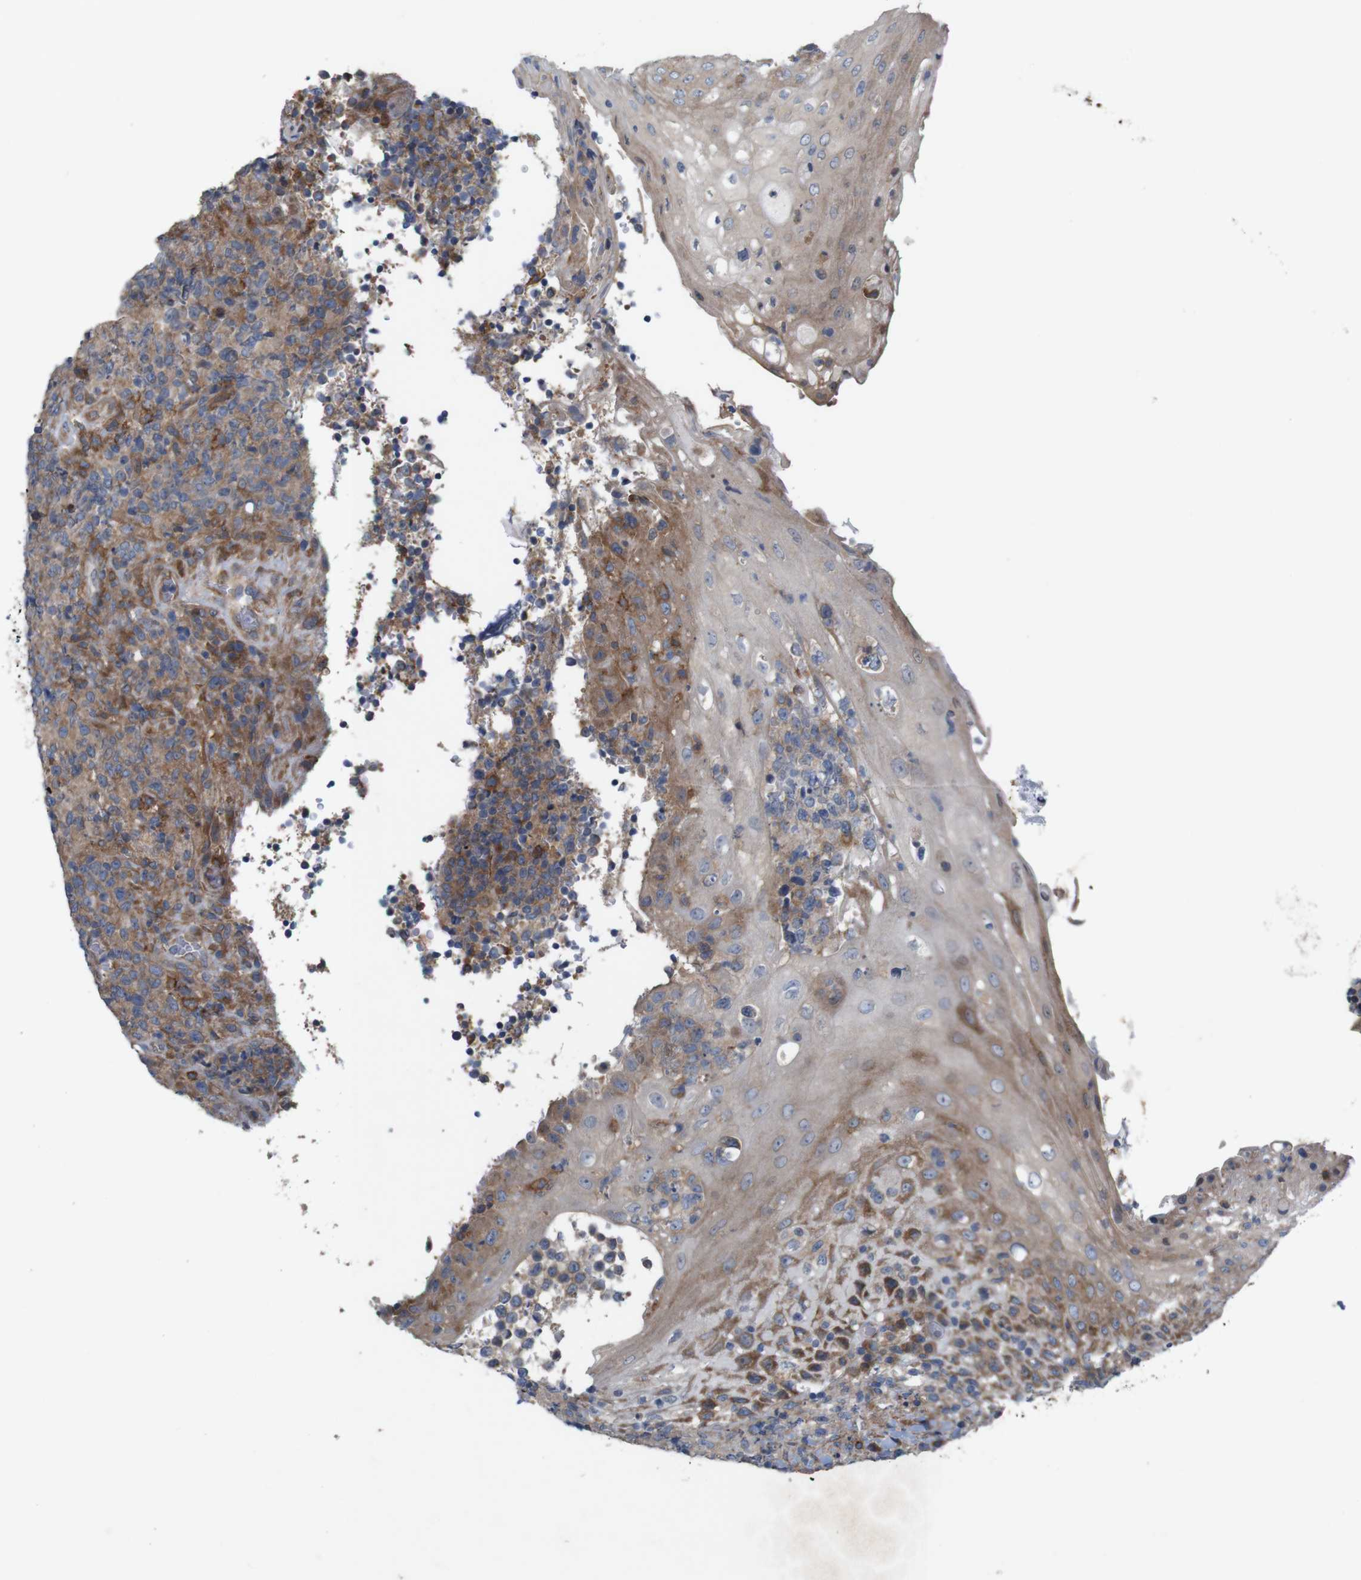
{"staining": {"intensity": "moderate", "quantity": ">75%", "location": "cytoplasmic/membranous"}, "tissue": "lymphoma", "cell_type": "Tumor cells", "image_type": "cancer", "snomed": [{"axis": "morphology", "description": "Malignant lymphoma, non-Hodgkin's type, High grade"}, {"axis": "topography", "description": "Tonsil"}], "caption": "Moderate cytoplasmic/membranous protein expression is identified in approximately >75% of tumor cells in lymphoma. The protein of interest is stained brown, and the nuclei are stained in blue (DAB IHC with brightfield microscopy, high magnification).", "gene": "SIGLEC8", "patient": {"sex": "female", "age": 36}}